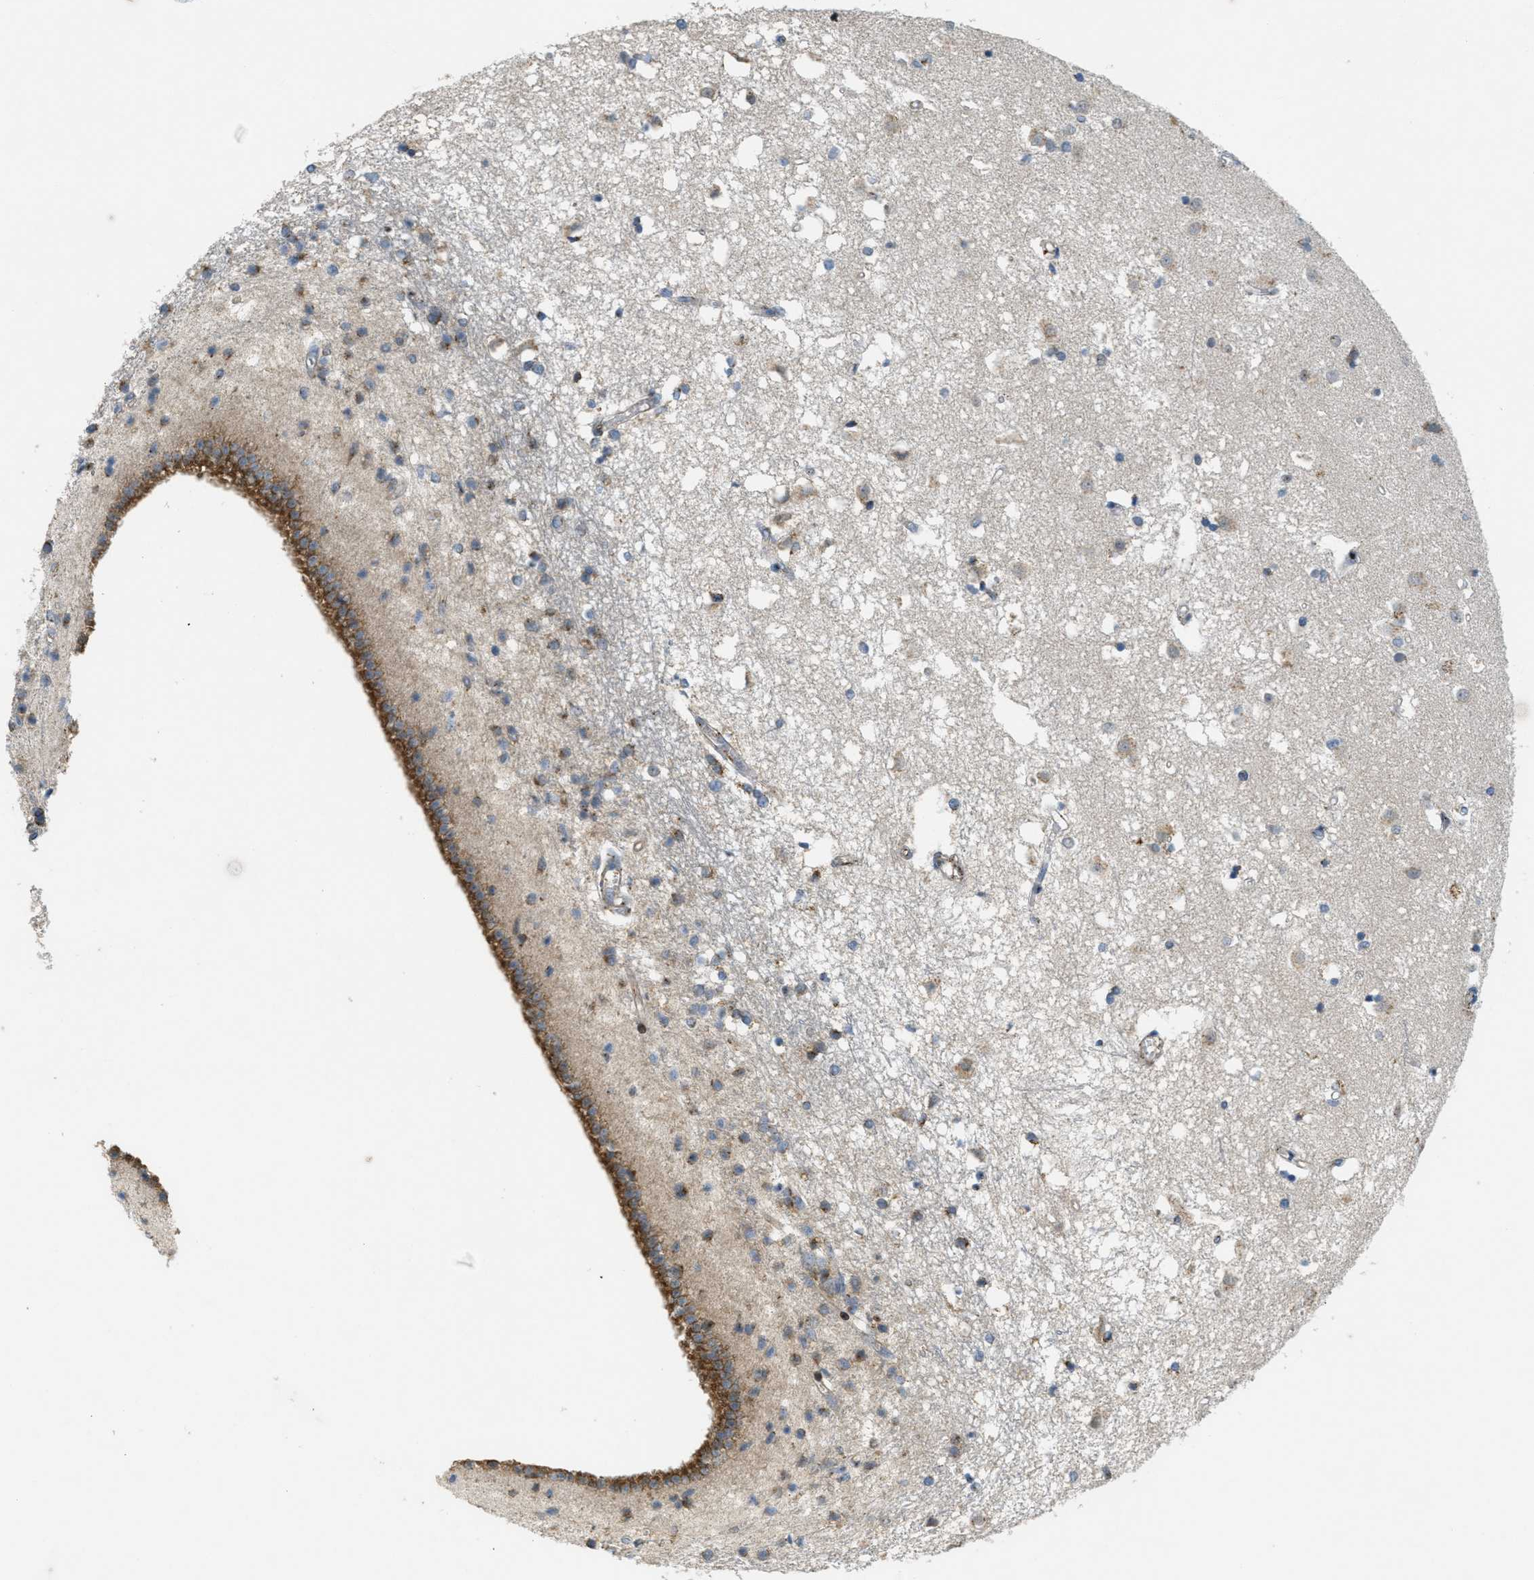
{"staining": {"intensity": "strong", "quantity": "25%-75%", "location": "cytoplasmic/membranous"}, "tissue": "caudate", "cell_type": "Glial cells", "image_type": "normal", "snomed": [{"axis": "morphology", "description": "Normal tissue, NOS"}, {"axis": "topography", "description": "Lateral ventricle wall"}], "caption": "Strong cytoplasmic/membranous protein positivity is appreciated in about 25%-75% of glial cells in caudate.", "gene": "ZFPL1", "patient": {"sex": "male", "age": 45}}